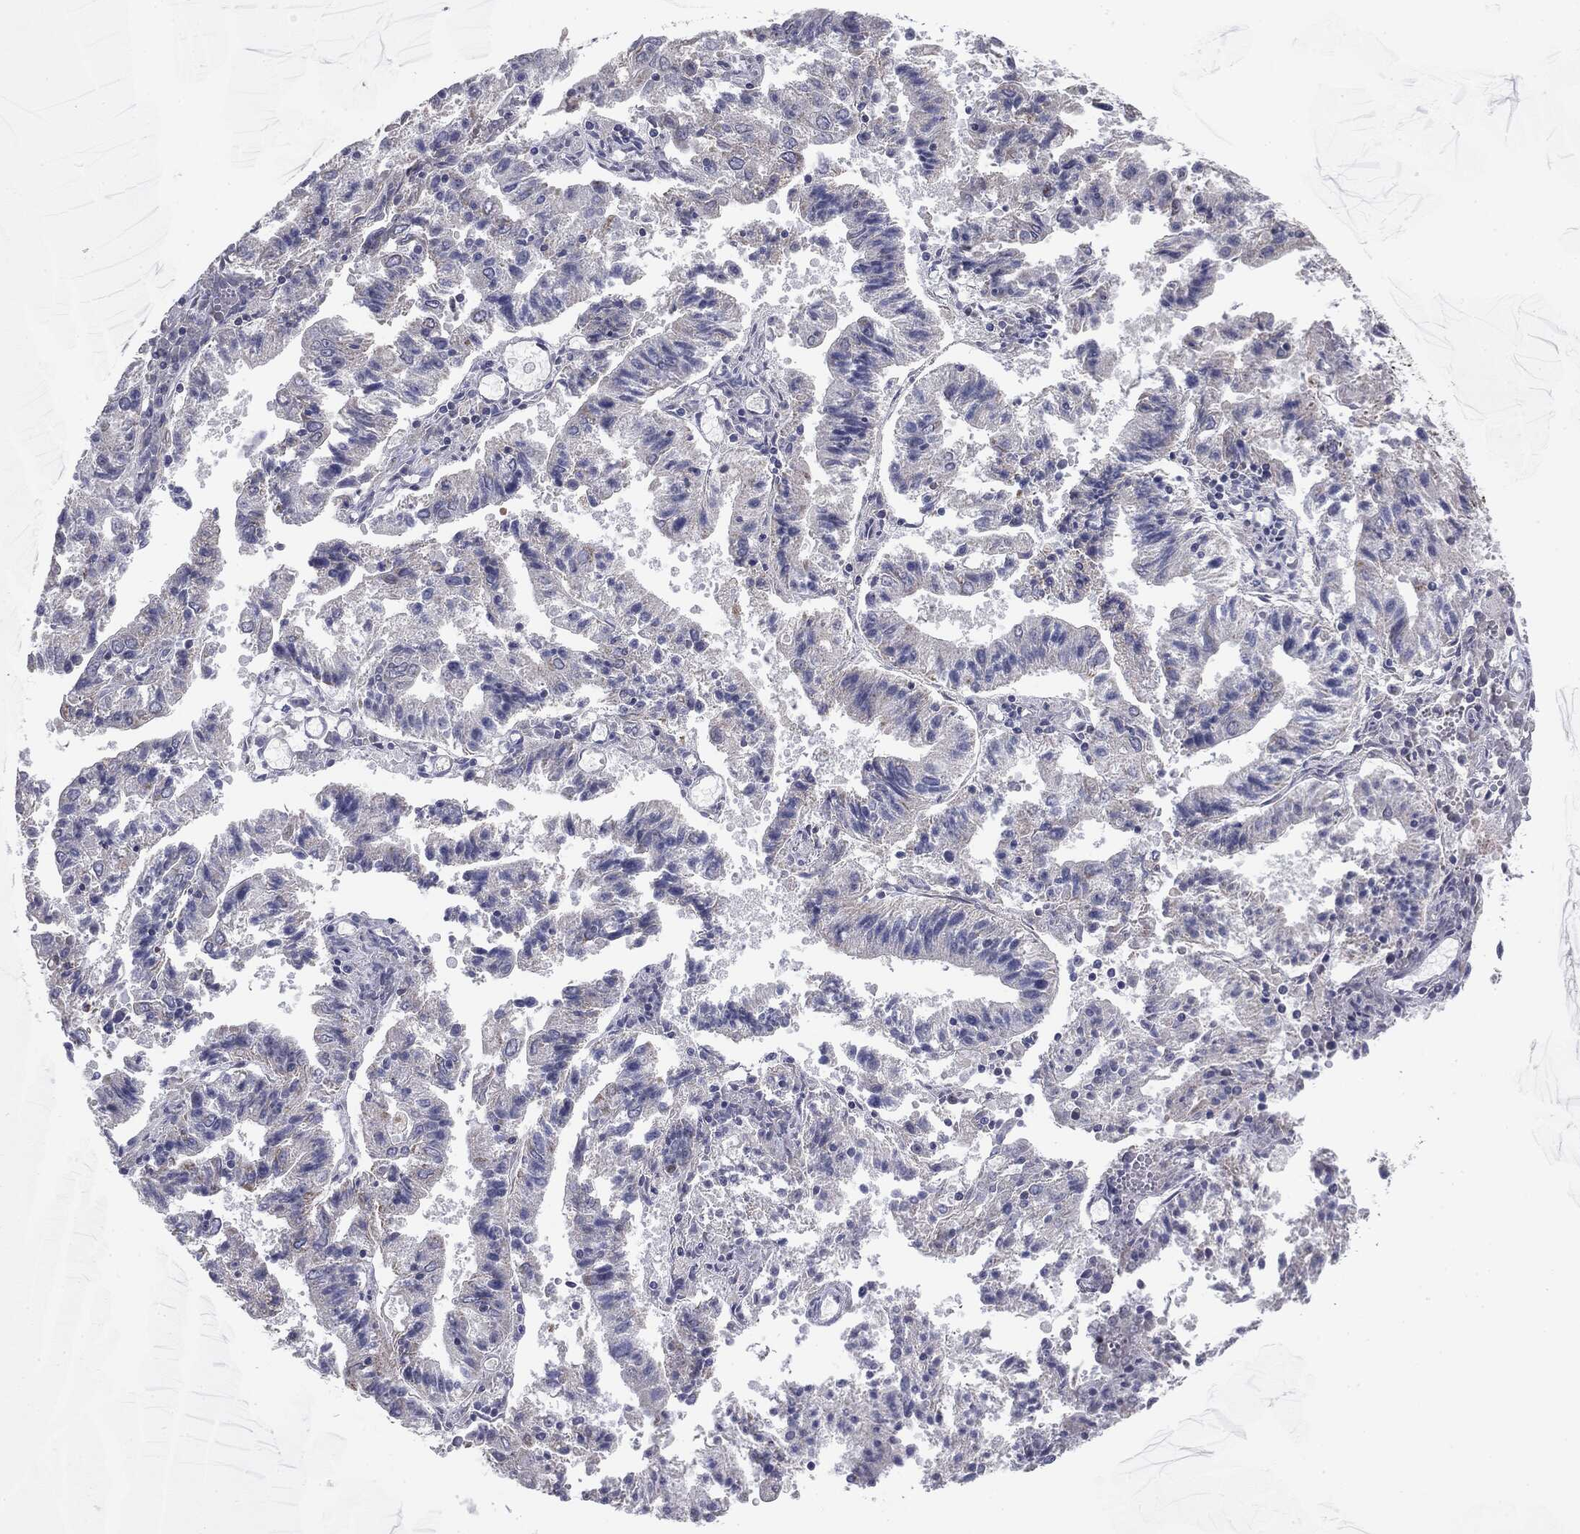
{"staining": {"intensity": "negative", "quantity": "none", "location": "none"}, "tissue": "endometrial cancer", "cell_type": "Tumor cells", "image_type": "cancer", "snomed": [{"axis": "morphology", "description": "Adenocarcinoma, NOS"}, {"axis": "topography", "description": "Endometrium"}], "caption": "Human adenocarcinoma (endometrial) stained for a protein using immunohistochemistry demonstrates no expression in tumor cells.", "gene": "MDC1", "patient": {"sex": "female", "age": 82}}